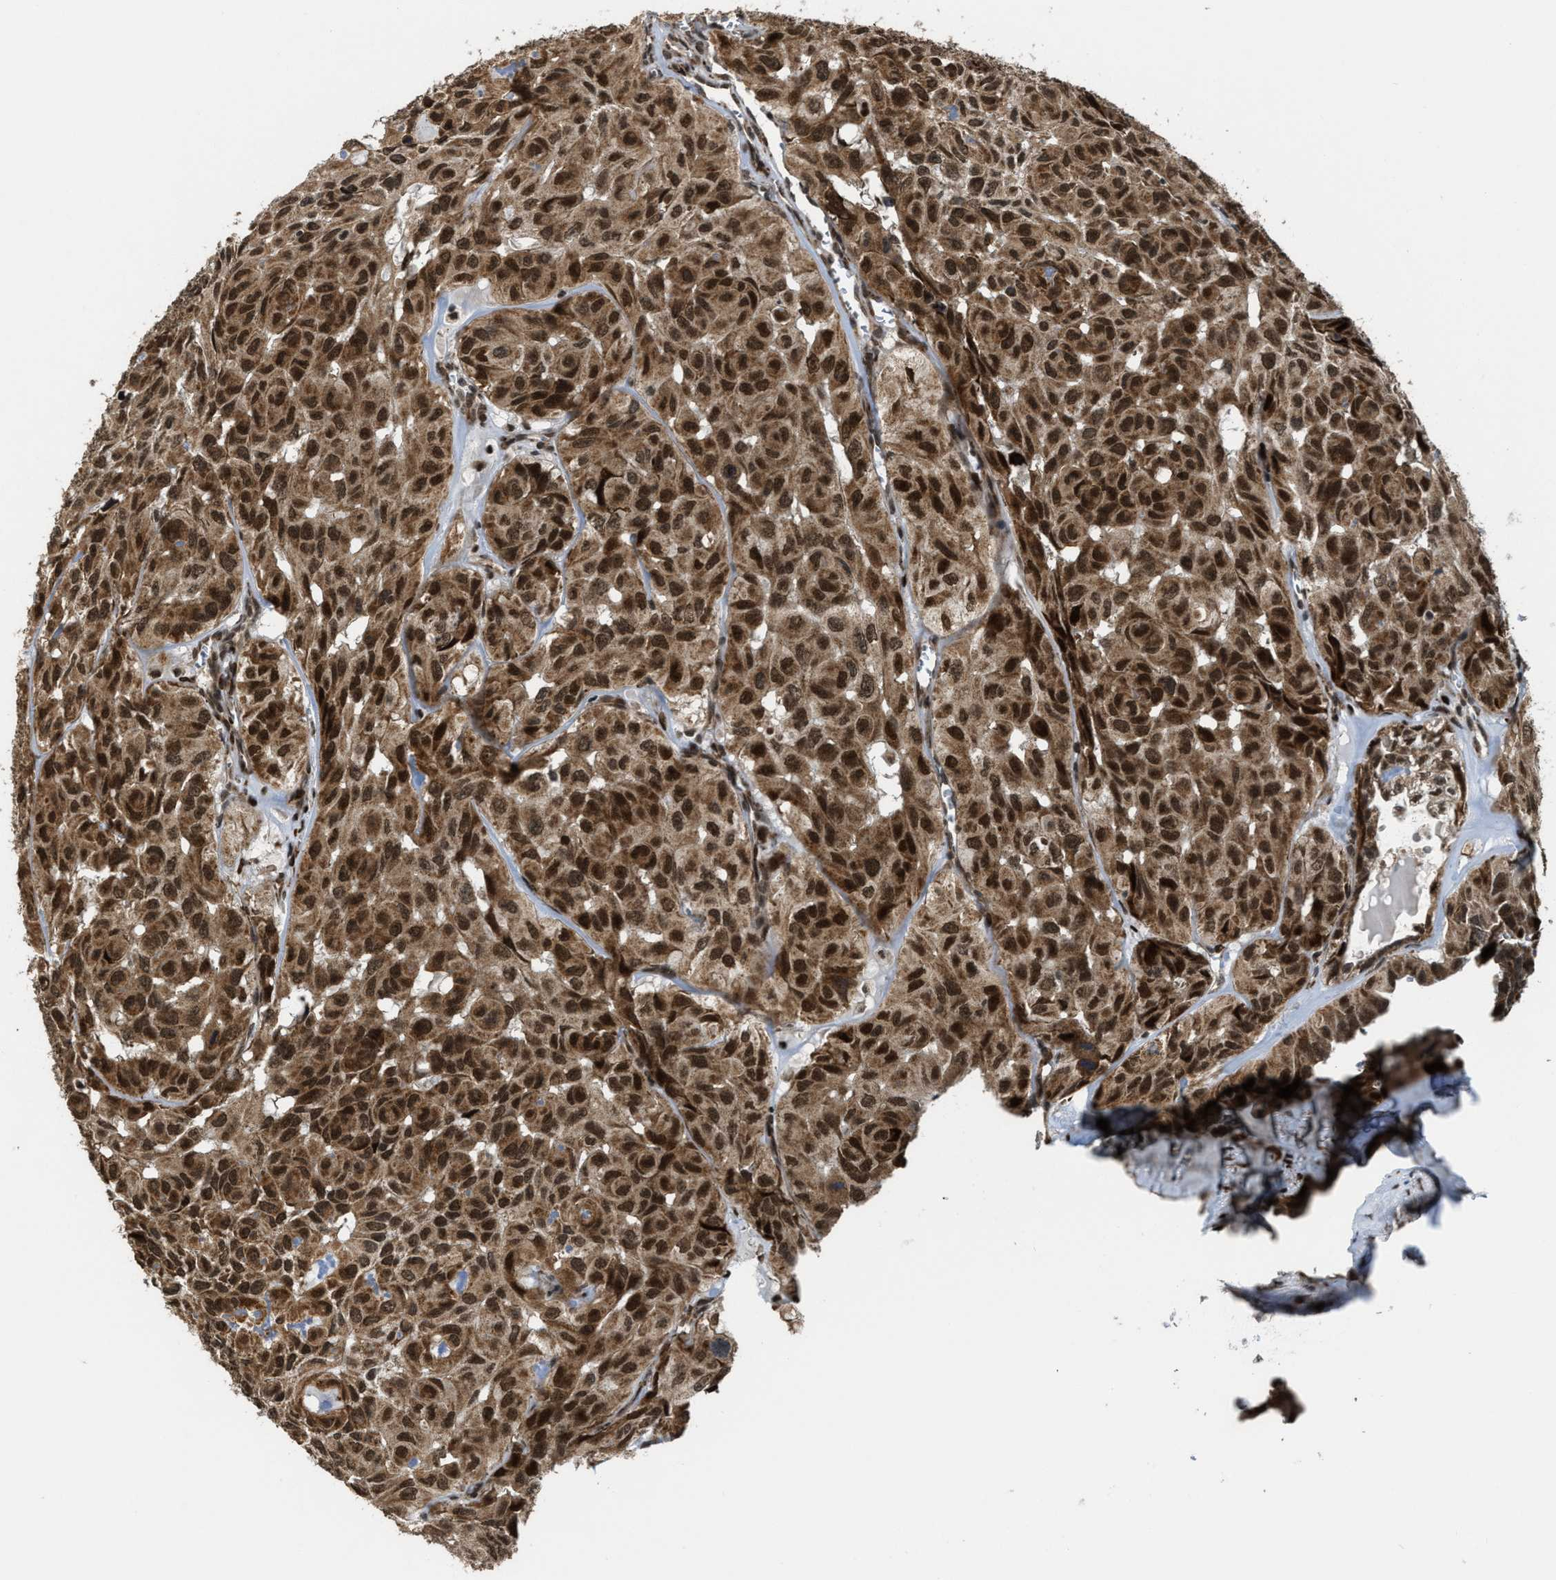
{"staining": {"intensity": "strong", "quantity": ">75%", "location": "cytoplasmic/membranous,nuclear"}, "tissue": "head and neck cancer", "cell_type": "Tumor cells", "image_type": "cancer", "snomed": [{"axis": "morphology", "description": "Adenocarcinoma, NOS"}, {"axis": "topography", "description": "Salivary gland, NOS"}, {"axis": "topography", "description": "Head-Neck"}], "caption": "Head and neck adenocarcinoma tissue shows strong cytoplasmic/membranous and nuclear positivity in about >75% of tumor cells", "gene": "ZNF250", "patient": {"sex": "female", "age": 76}}